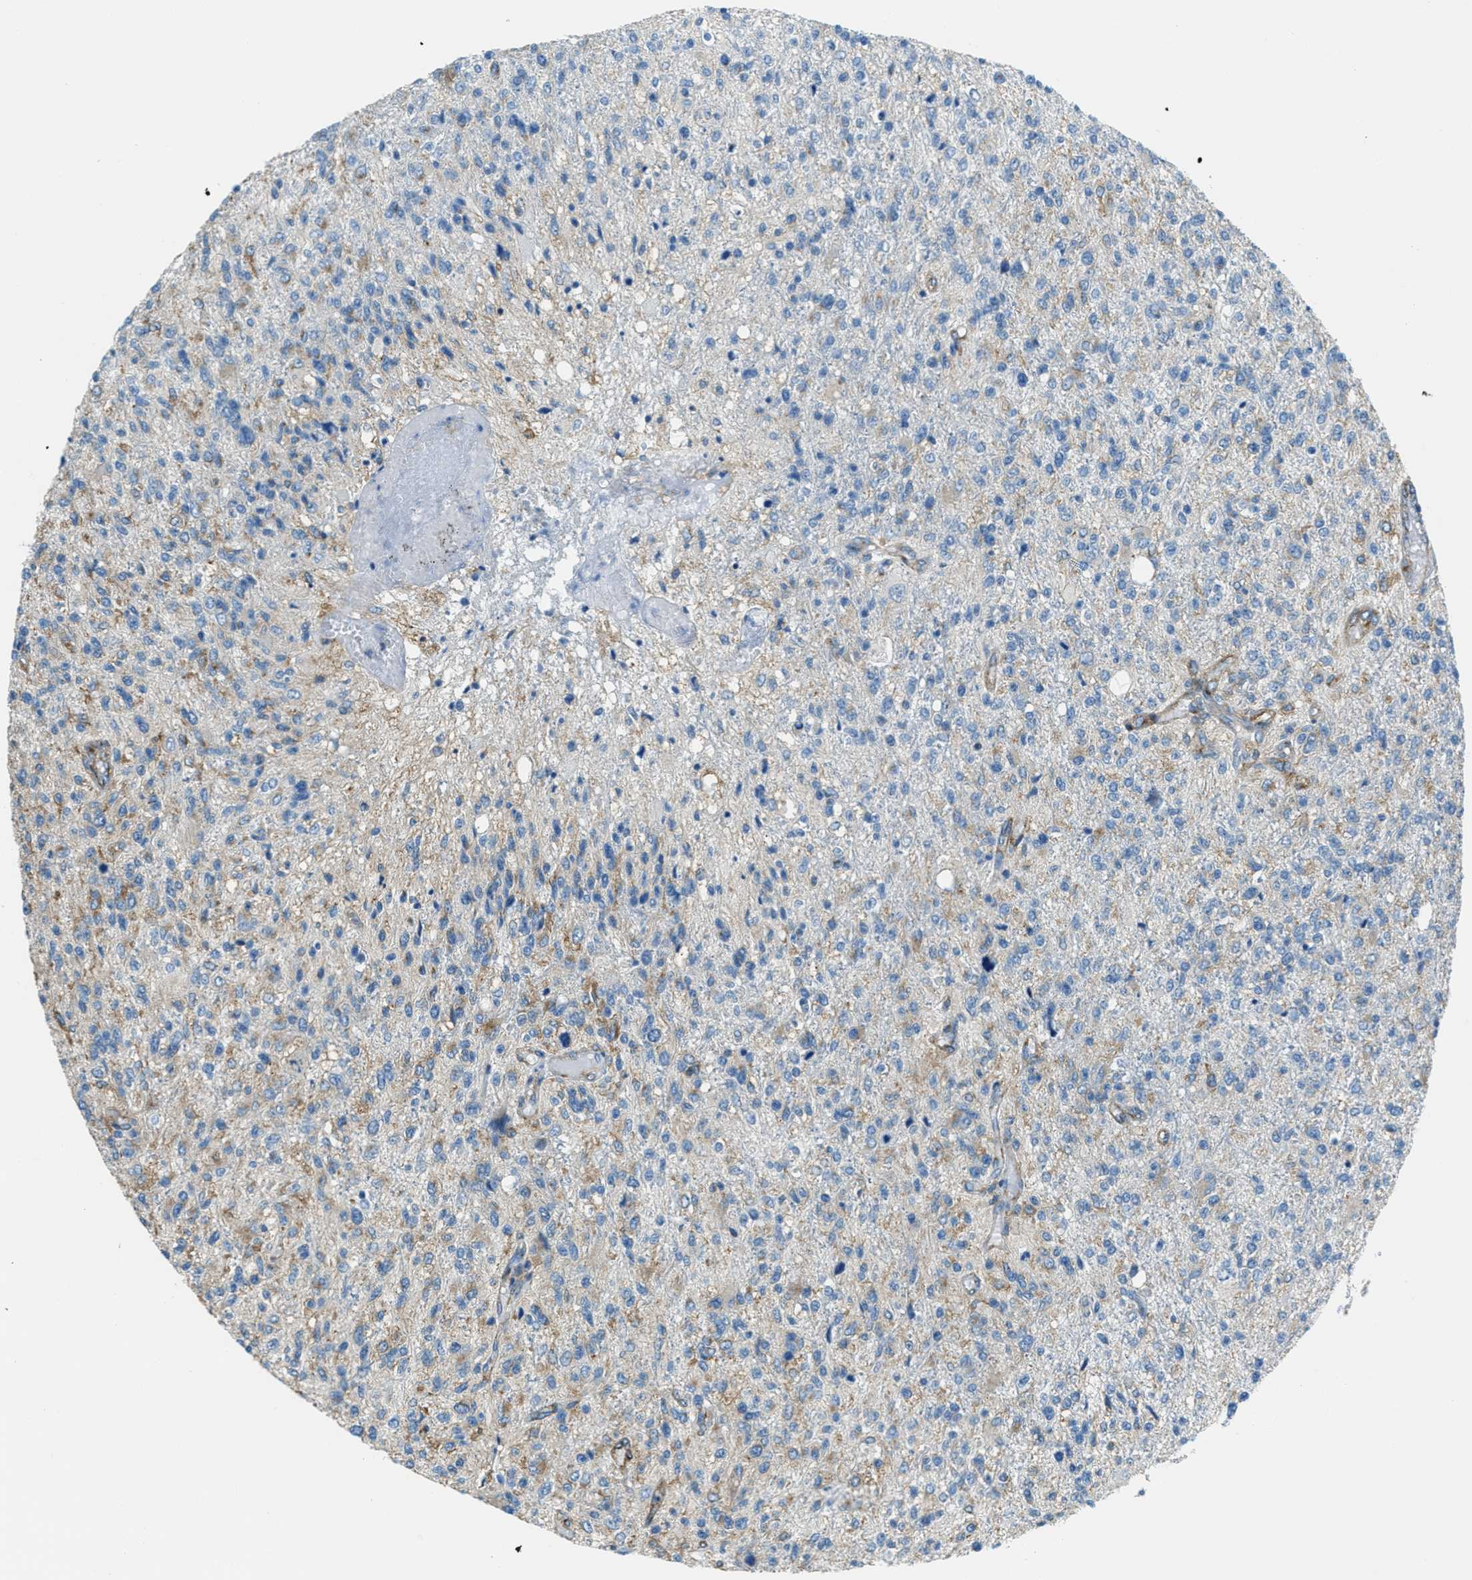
{"staining": {"intensity": "moderate", "quantity": "<25%", "location": "cytoplasmic/membranous"}, "tissue": "glioma", "cell_type": "Tumor cells", "image_type": "cancer", "snomed": [{"axis": "morphology", "description": "Glioma, malignant, High grade"}, {"axis": "topography", "description": "Cerebral cortex"}], "caption": "Immunohistochemical staining of high-grade glioma (malignant) shows moderate cytoplasmic/membranous protein staining in approximately <25% of tumor cells.", "gene": "AP2B1", "patient": {"sex": "male", "age": 76}}